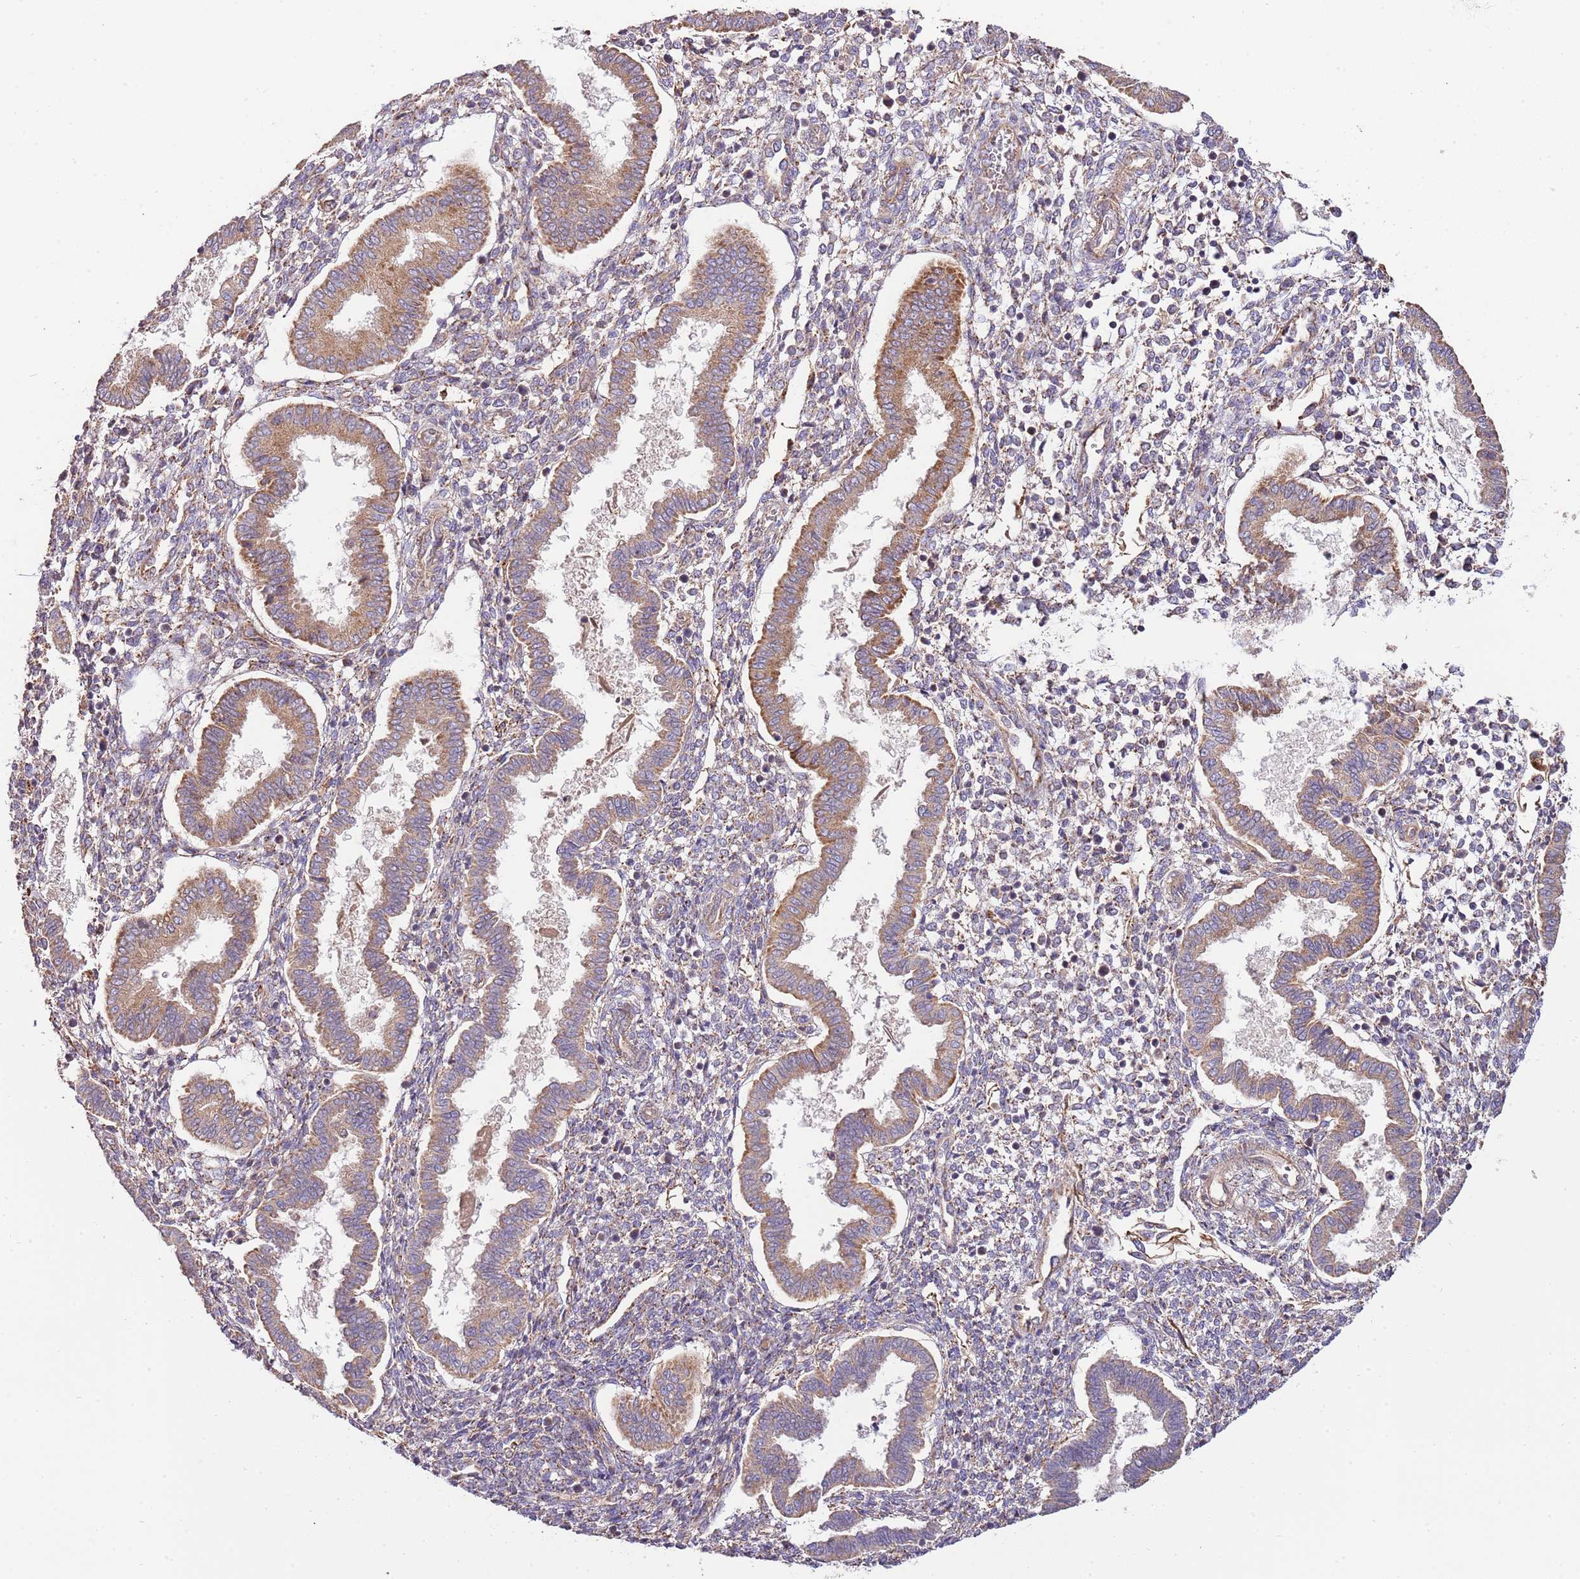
{"staining": {"intensity": "moderate", "quantity": "<25%", "location": "cytoplasmic/membranous"}, "tissue": "endometrium", "cell_type": "Cells in endometrial stroma", "image_type": "normal", "snomed": [{"axis": "morphology", "description": "Normal tissue, NOS"}, {"axis": "topography", "description": "Endometrium"}], "caption": "Protein staining displays moderate cytoplasmic/membranous positivity in about <25% of cells in endometrial stroma in normal endometrium.", "gene": "DOCK6", "patient": {"sex": "female", "age": 24}}